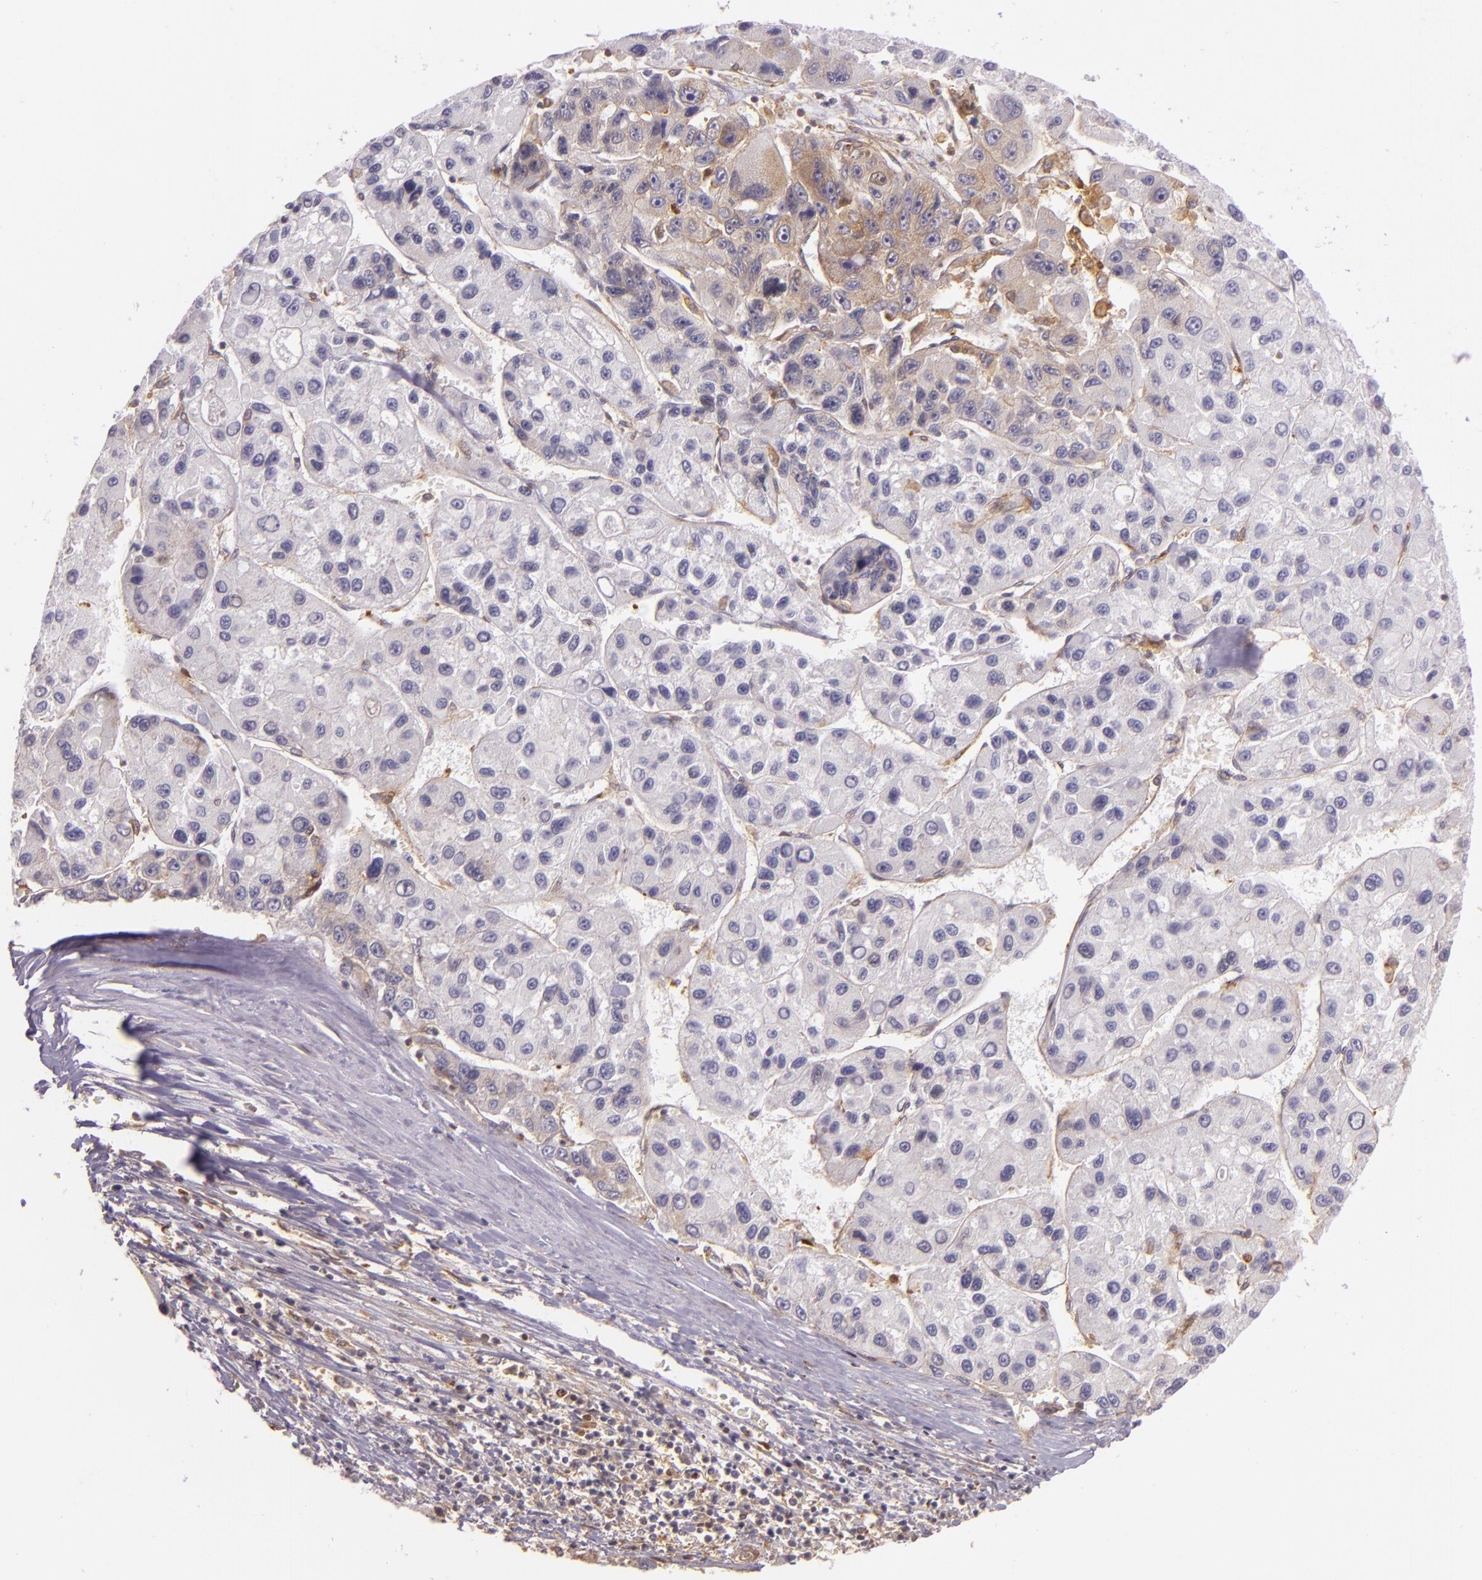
{"staining": {"intensity": "weak", "quantity": "25%-75%", "location": "cytoplasmic/membranous"}, "tissue": "liver cancer", "cell_type": "Tumor cells", "image_type": "cancer", "snomed": [{"axis": "morphology", "description": "Carcinoma, Hepatocellular, NOS"}, {"axis": "topography", "description": "Liver"}], "caption": "DAB (3,3'-diaminobenzidine) immunohistochemical staining of liver hepatocellular carcinoma demonstrates weak cytoplasmic/membranous protein expression in about 25%-75% of tumor cells.", "gene": "TLN1", "patient": {"sex": "male", "age": 64}}